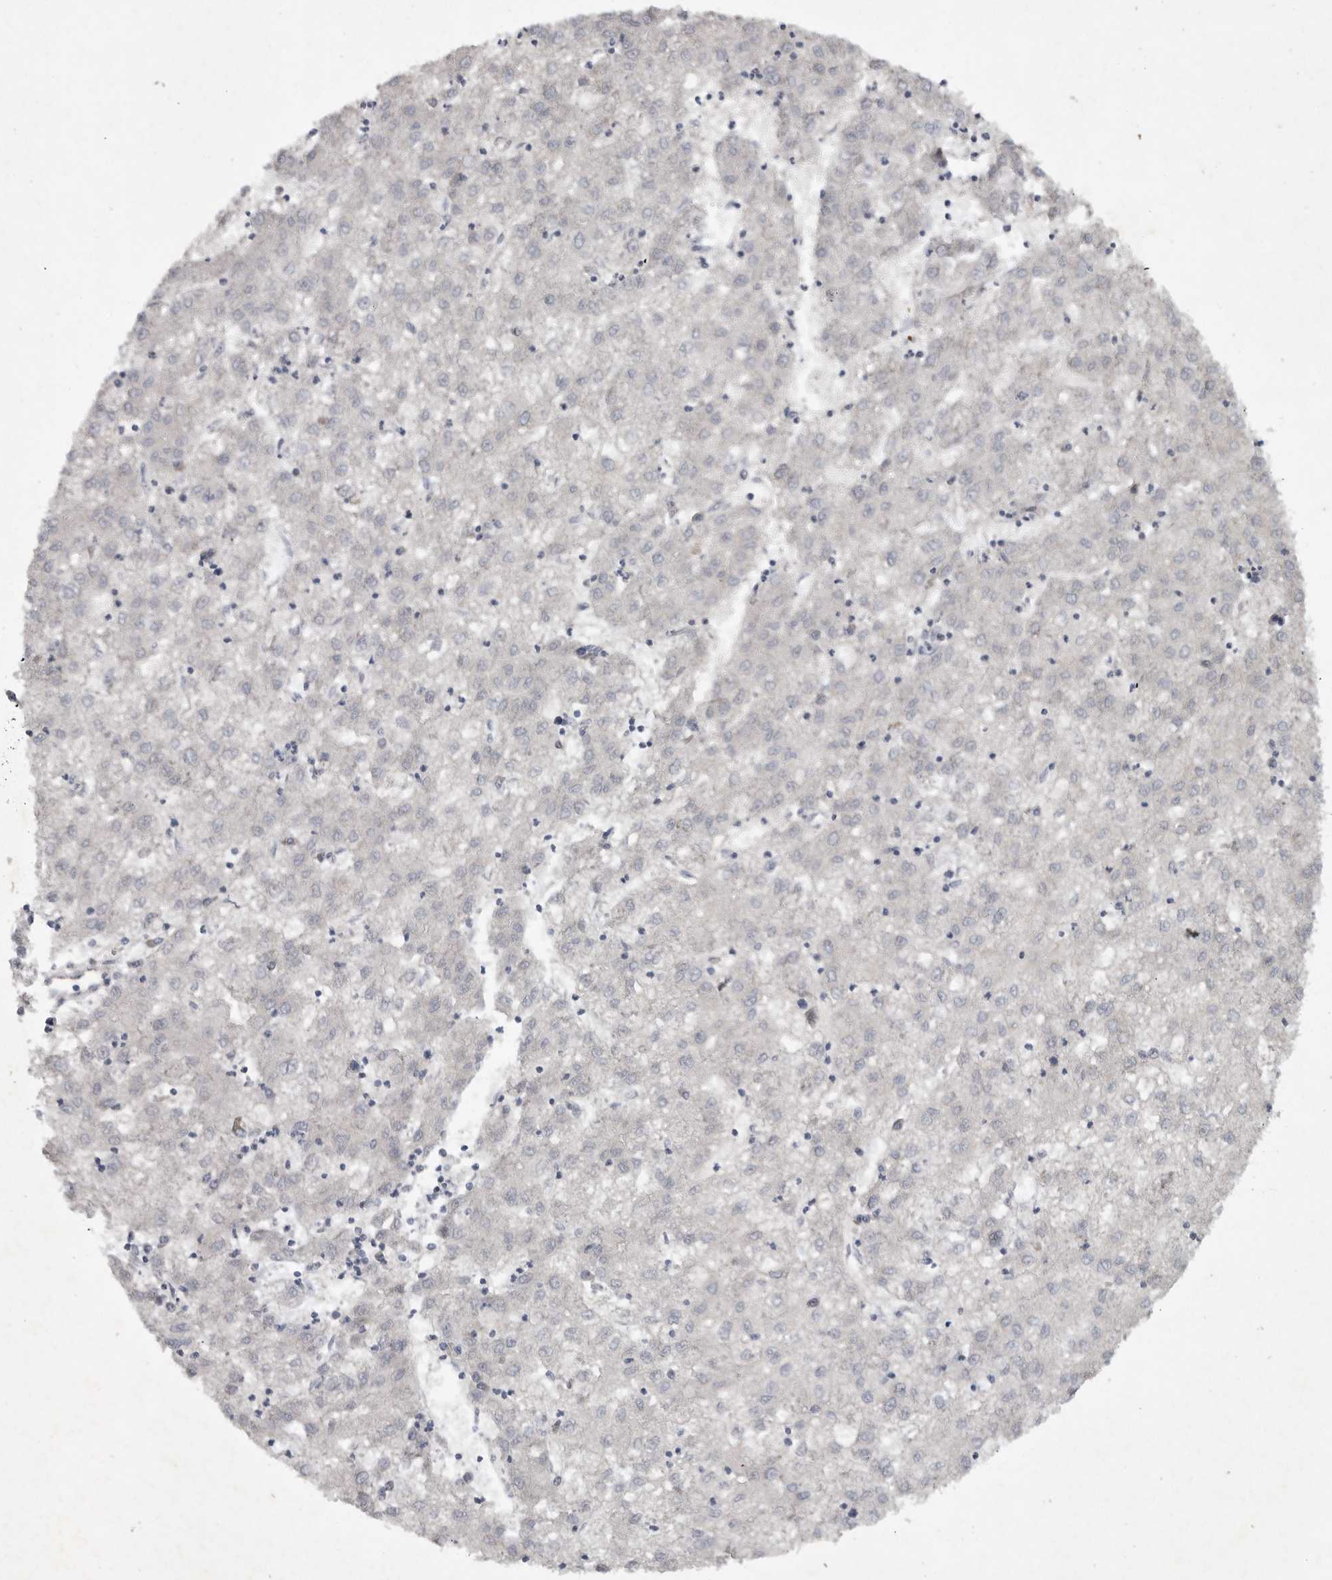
{"staining": {"intensity": "negative", "quantity": "none", "location": "none"}, "tissue": "liver cancer", "cell_type": "Tumor cells", "image_type": "cancer", "snomed": [{"axis": "morphology", "description": "Carcinoma, Hepatocellular, NOS"}, {"axis": "topography", "description": "Liver"}], "caption": "Protein analysis of liver hepatocellular carcinoma exhibits no significant positivity in tumor cells.", "gene": "EDEM3", "patient": {"sex": "male", "age": 72}}